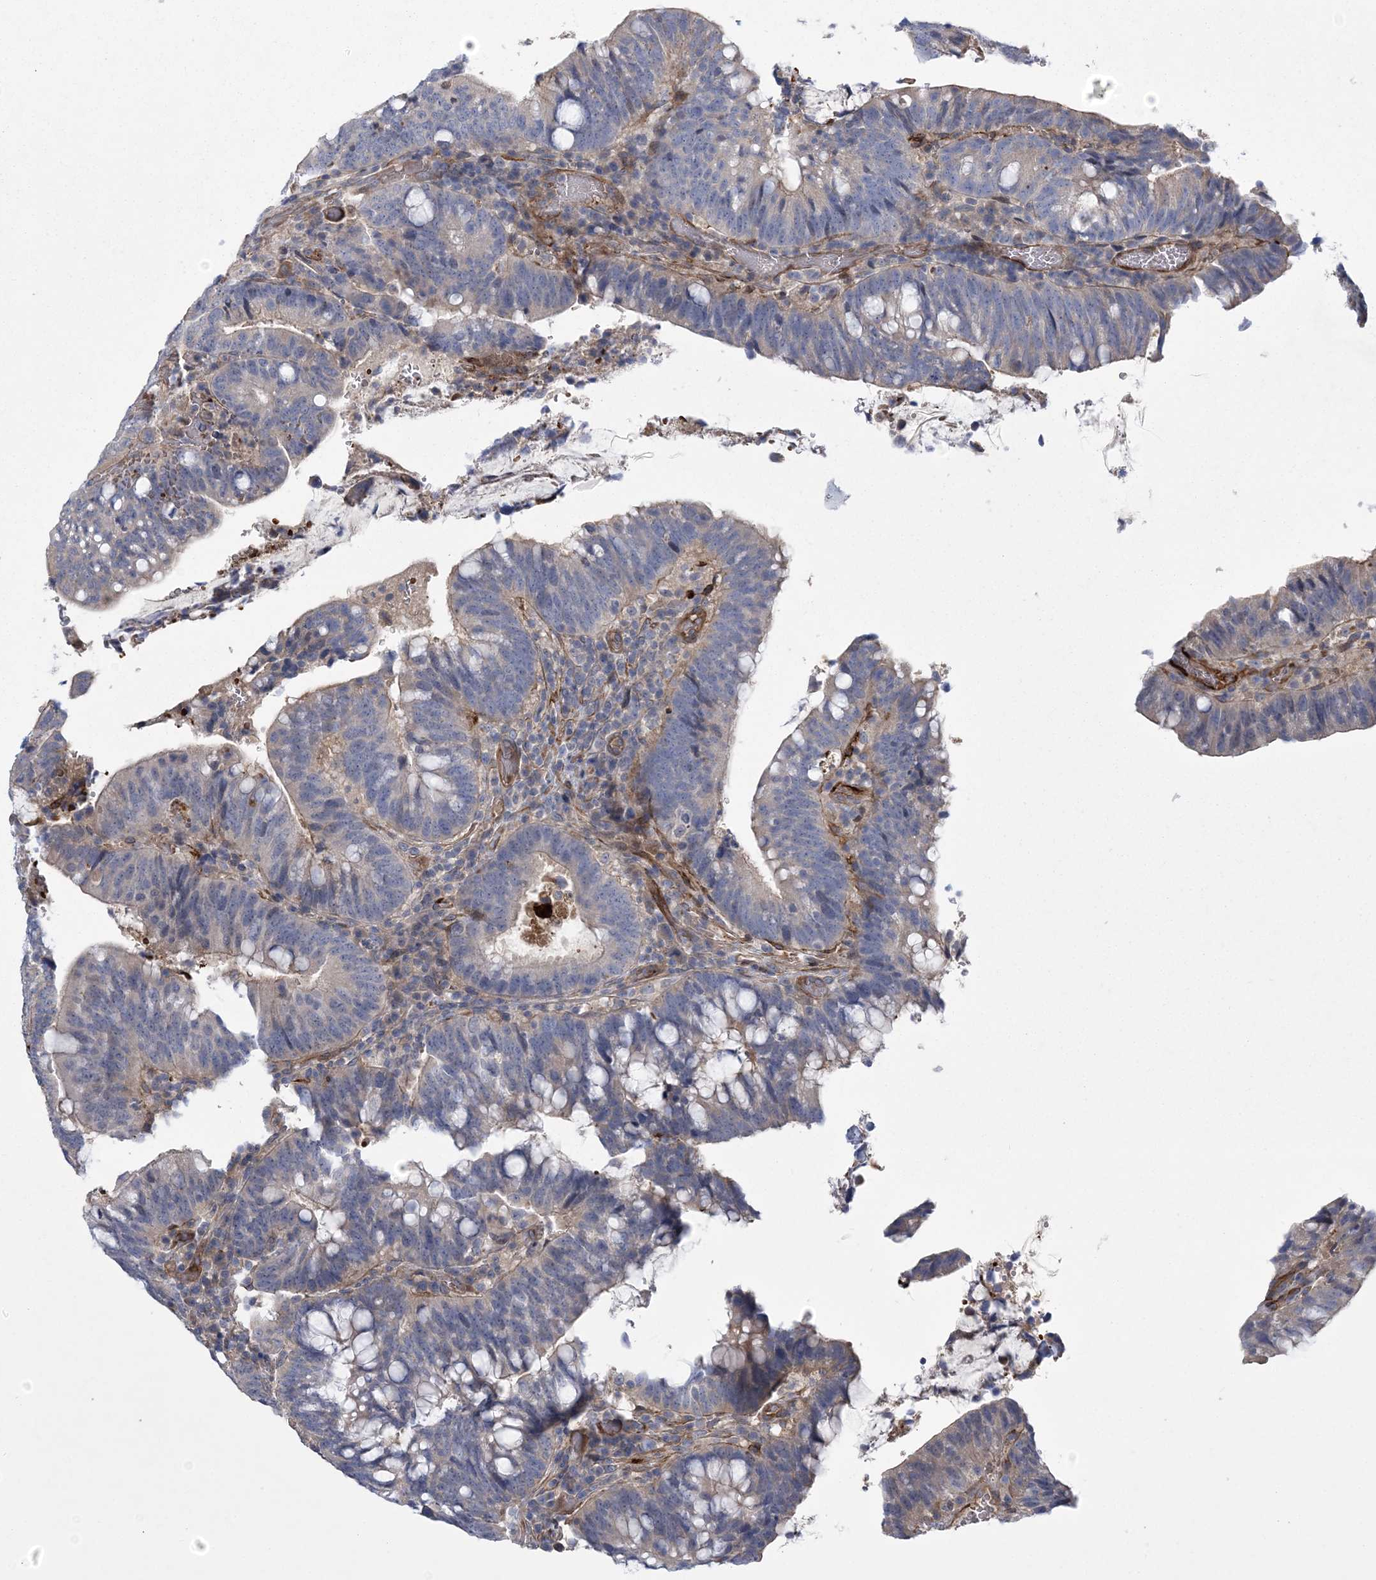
{"staining": {"intensity": "negative", "quantity": "none", "location": "none"}, "tissue": "colorectal cancer", "cell_type": "Tumor cells", "image_type": "cancer", "snomed": [{"axis": "morphology", "description": "Adenocarcinoma, NOS"}, {"axis": "topography", "description": "Colon"}], "caption": "This histopathology image is of colorectal cancer (adenocarcinoma) stained with immunohistochemistry (IHC) to label a protein in brown with the nuclei are counter-stained blue. There is no expression in tumor cells.", "gene": "CALN1", "patient": {"sex": "female", "age": 66}}